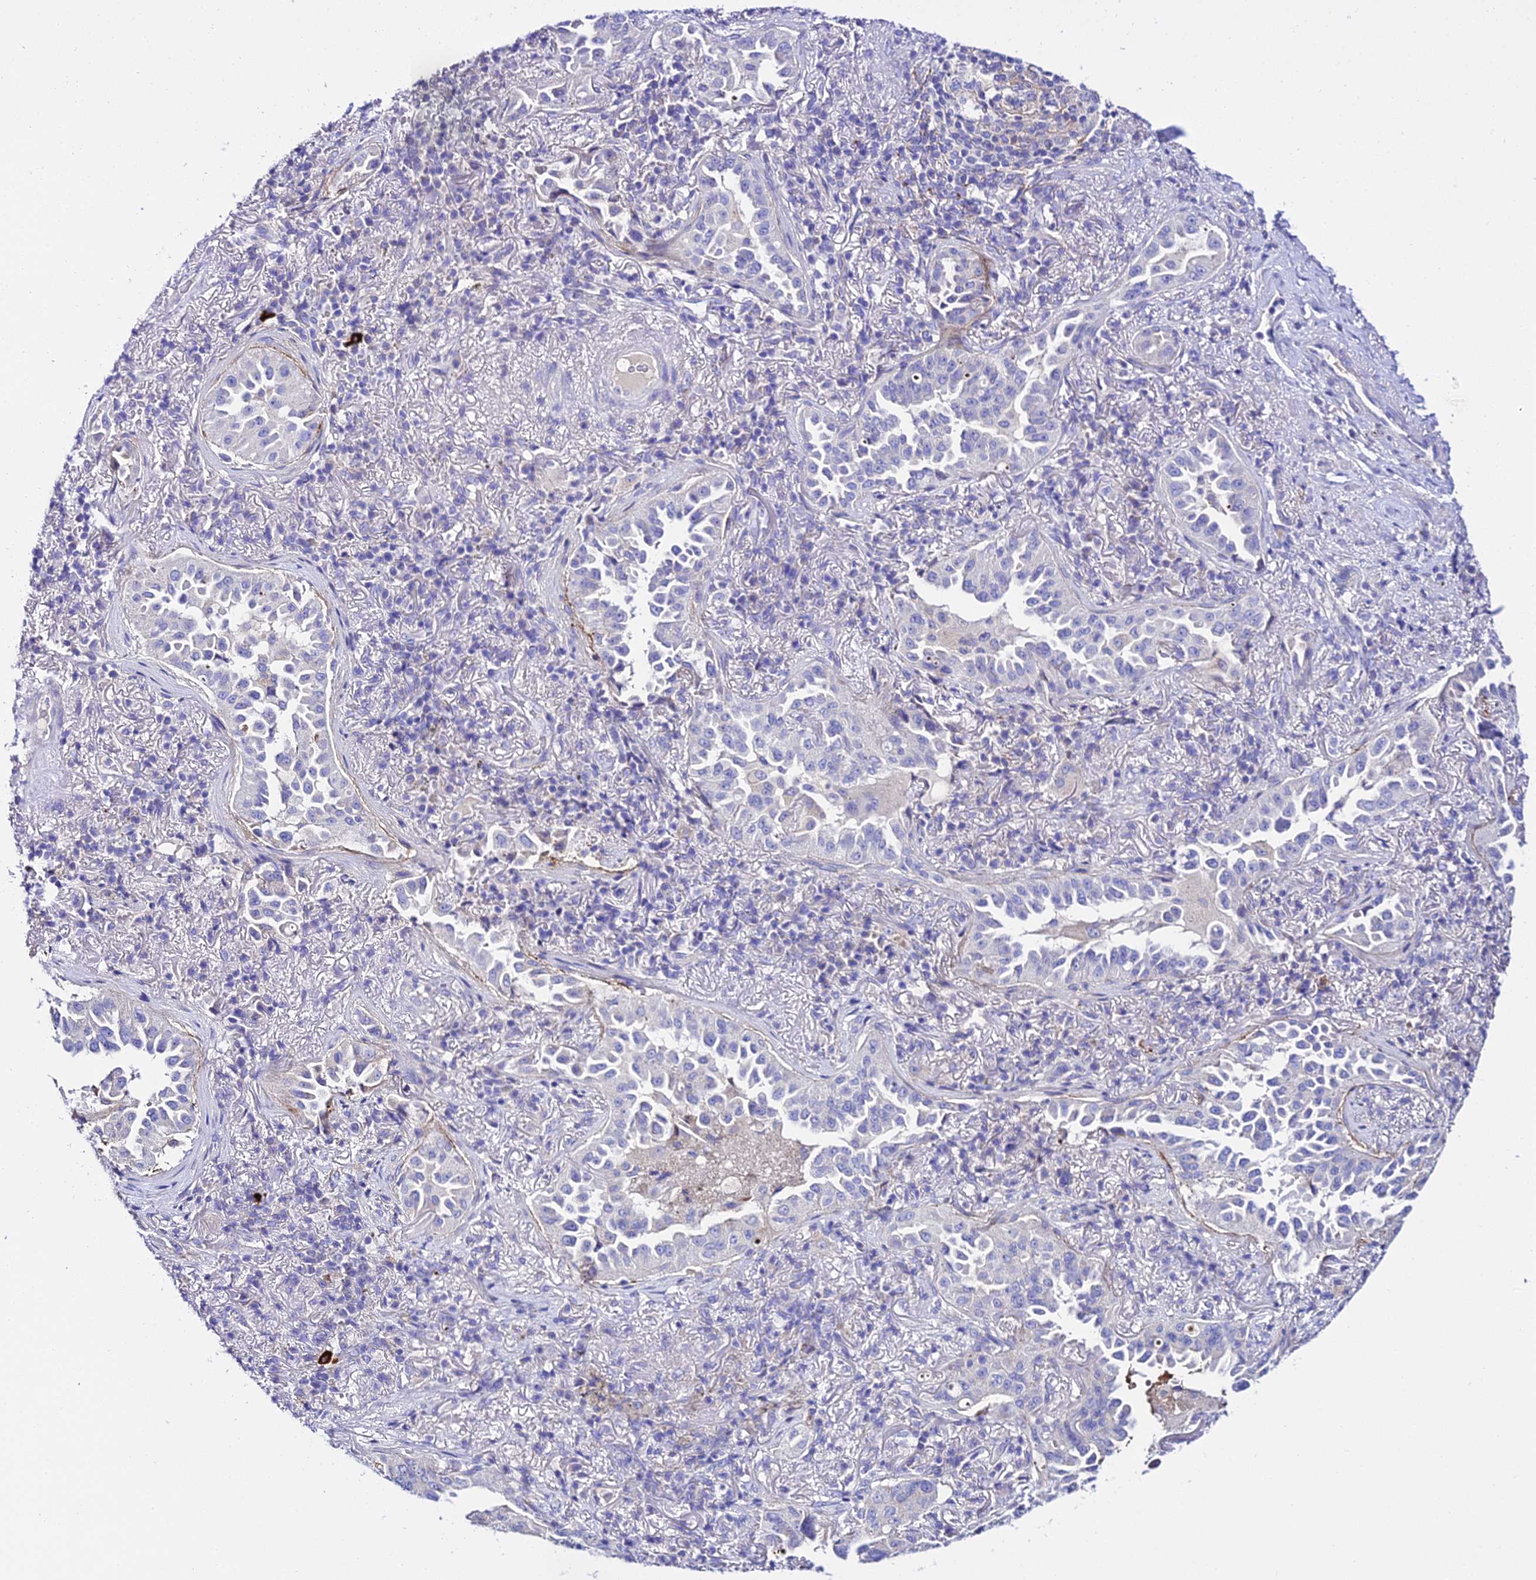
{"staining": {"intensity": "negative", "quantity": "none", "location": "none"}, "tissue": "lung cancer", "cell_type": "Tumor cells", "image_type": "cancer", "snomed": [{"axis": "morphology", "description": "Adenocarcinoma, NOS"}, {"axis": "topography", "description": "Lung"}], "caption": "Tumor cells are negative for protein expression in human lung cancer. Brightfield microscopy of IHC stained with DAB (3,3'-diaminobenzidine) (brown) and hematoxylin (blue), captured at high magnification.", "gene": "TMEM117", "patient": {"sex": "female", "age": 69}}